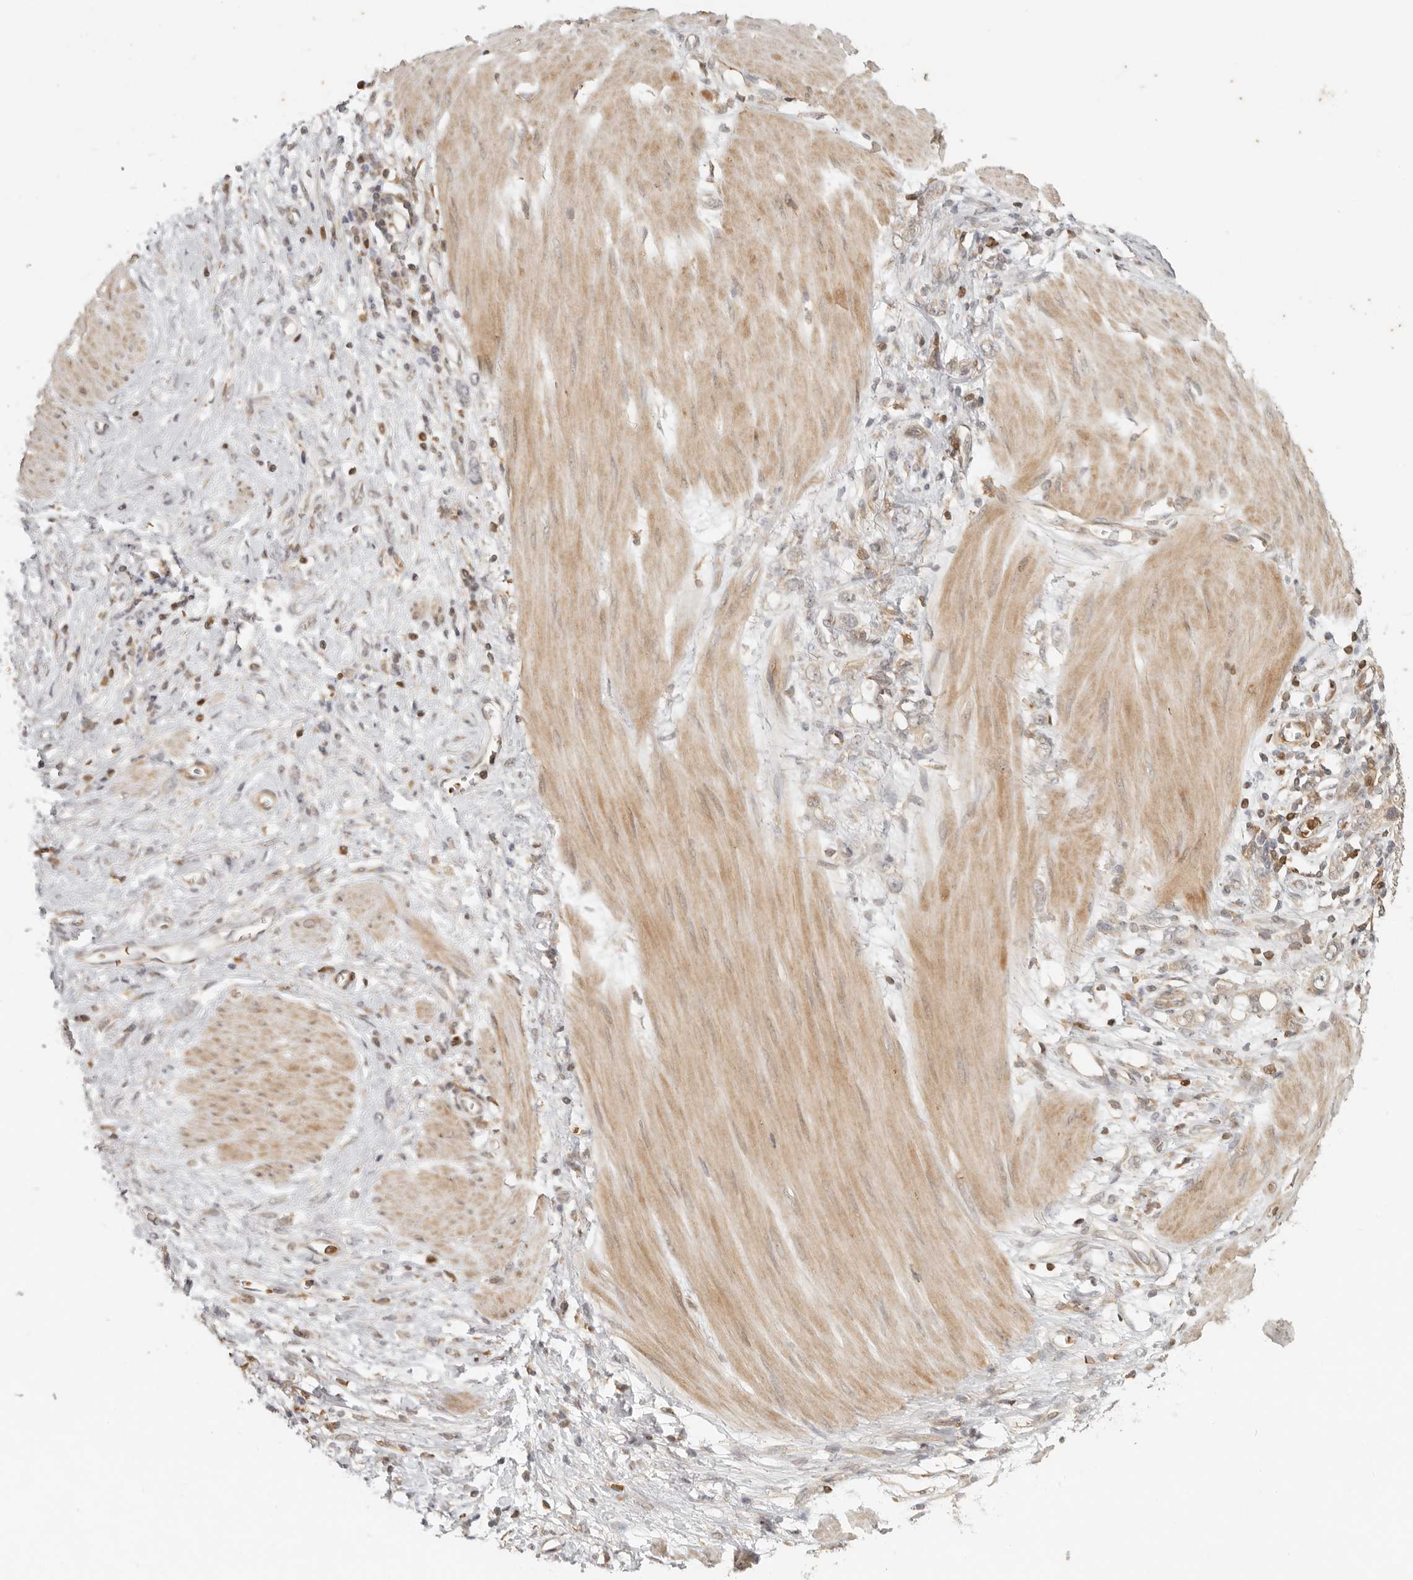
{"staining": {"intensity": "weak", "quantity": ">75%", "location": "cytoplasmic/membranous"}, "tissue": "stomach cancer", "cell_type": "Tumor cells", "image_type": "cancer", "snomed": [{"axis": "morphology", "description": "Adenocarcinoma, NOS"}, {"axis": "topography", "description": "Stomach"}], "caption": "High-power microscopy captured an IHC image of stomach cancer (adenocarcinoma), revealing weak cytoplasmic/membranous staining in about >75% of tumor cells. The protein is stained brown, and the nuclei are stained in blue (DAB IHC with brightfield microscopy, high magnification).", "gene": "AHDC1", "patient": {"sex": "female", "age": 76}}